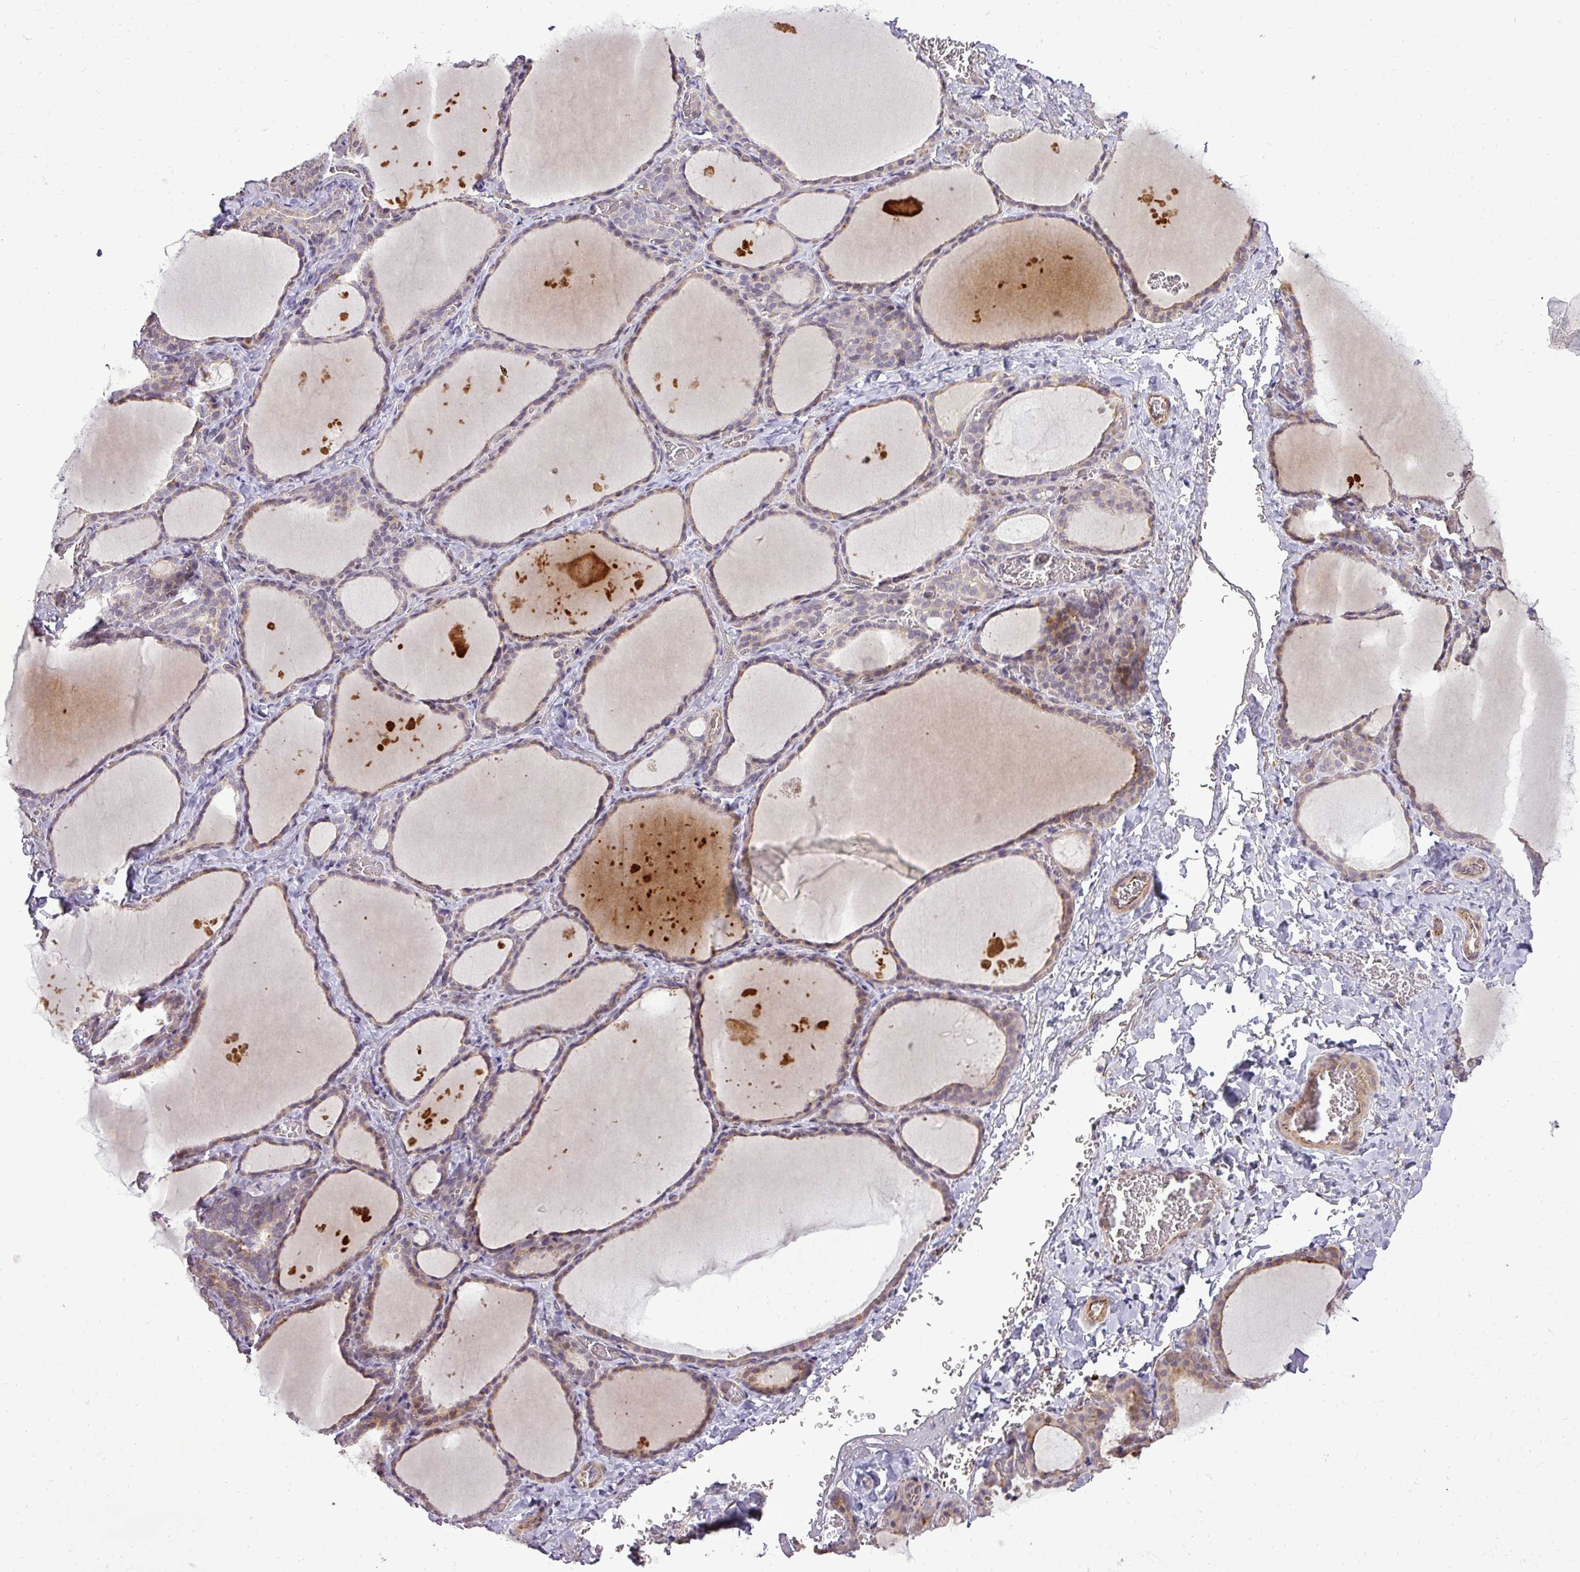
{"staining": {"intensity": "negative", "quantity": "none", "location": "none"}, "tissue": "thyroid gland", "cell_type": "Glandular cells", "image_type": "normal", "snomed": [{"axis": "morphology", "description": "Normal tissue, NOS"}, {"axis": "topography", "description": "Thyroid gland"}], "caption": "This micrograph is of normal thyroid gland stained with IHC to label a protein in brown with the nuclei are counter-stained blue. There is no staining in glandular cells.", "gene": "PDRG1", "patient": {"sex": "female", "age": 39}}